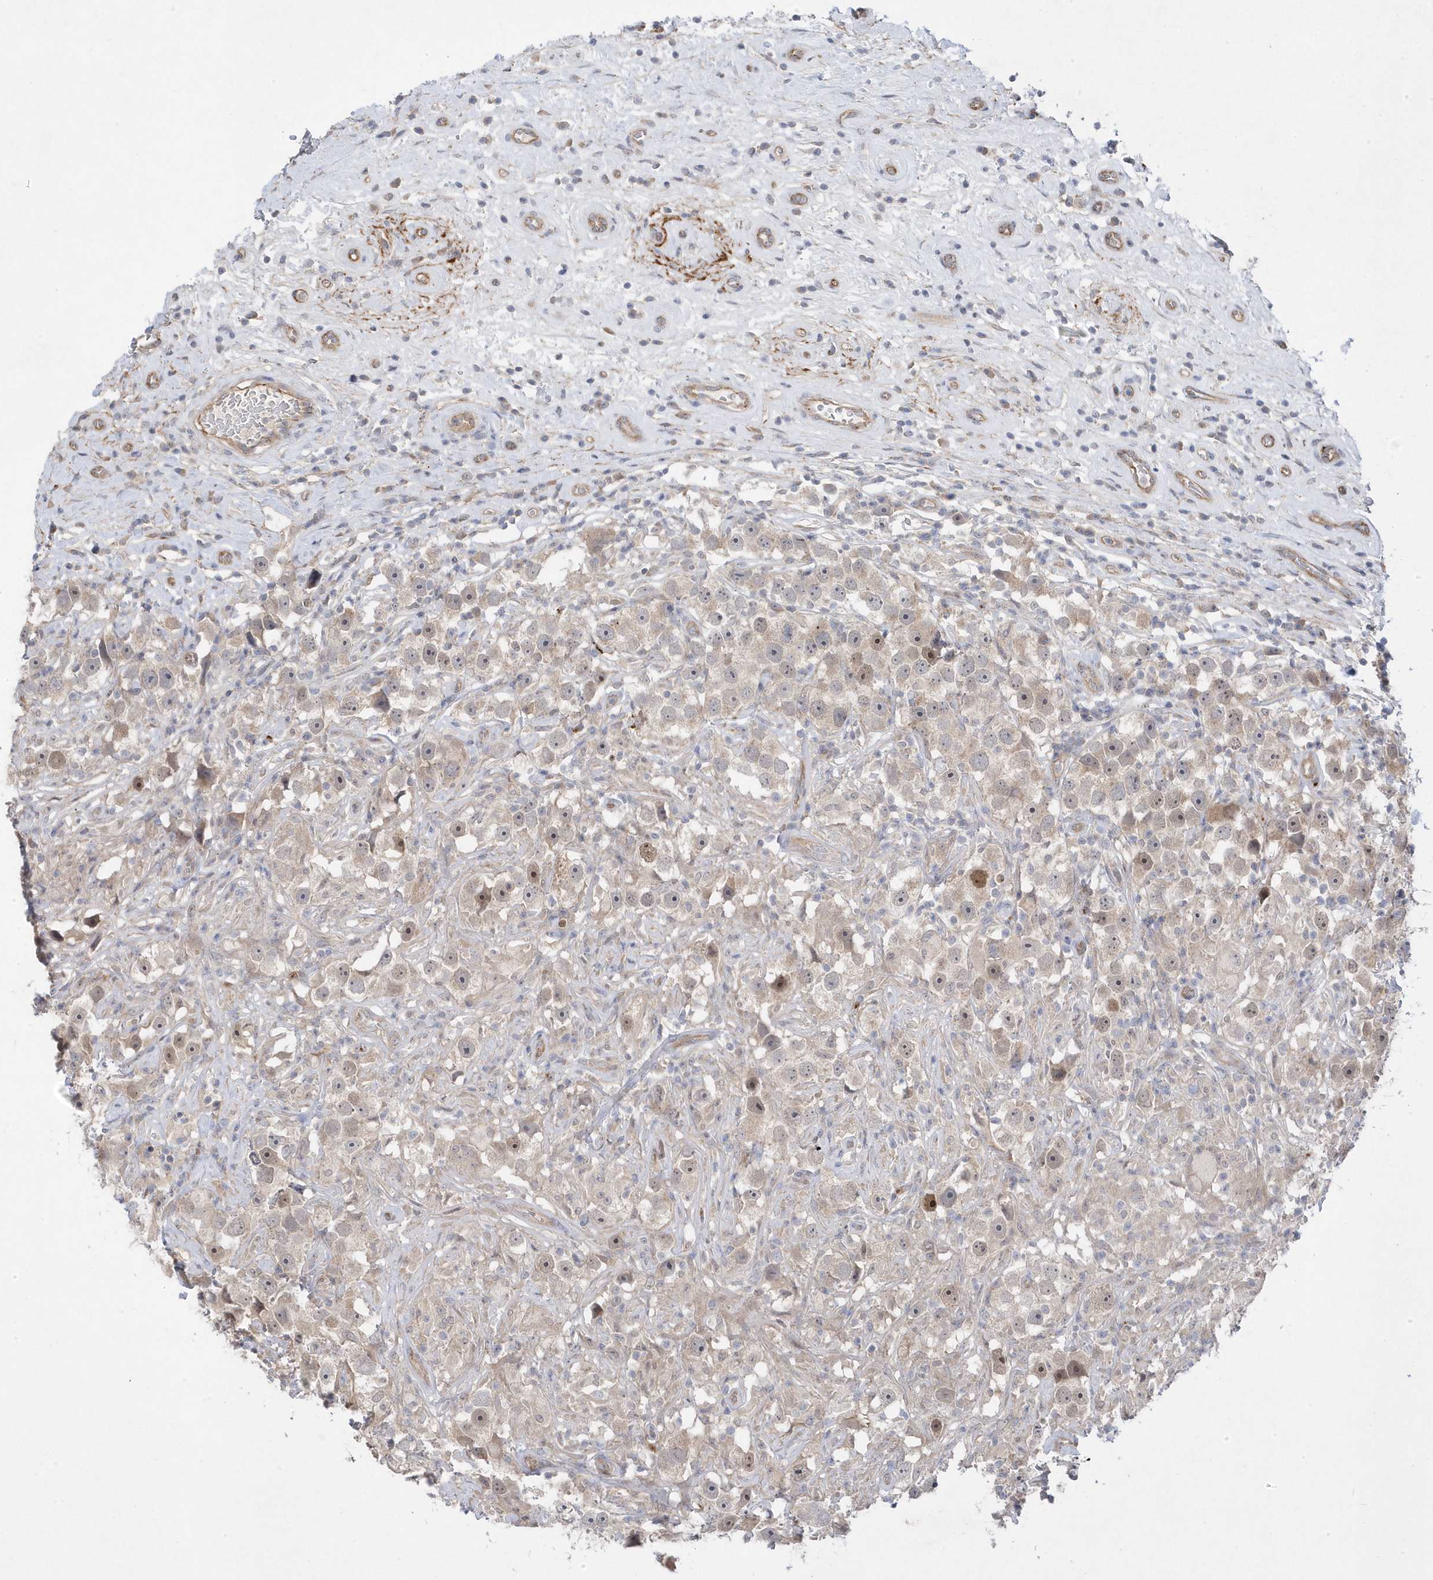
{"staining": {"intensity": "weak", "quantity": "<25%", "location": "nuclear"}, "tissue": "testis cancer", "cell_type": "Tumor cells", "image_type": "cancer", "snomed": [{"axis": "morphology", "description": "Seminoma, NOS"}, {"axis": "topography", "description": "Testis"}], "caption": "The immunohistochemistry micrograph has no significant expression in tumor cells of testis cancer (seminoma) tissue.", "gene": "ANAPC1", "patient": {"sex": "male", "age": 49}}